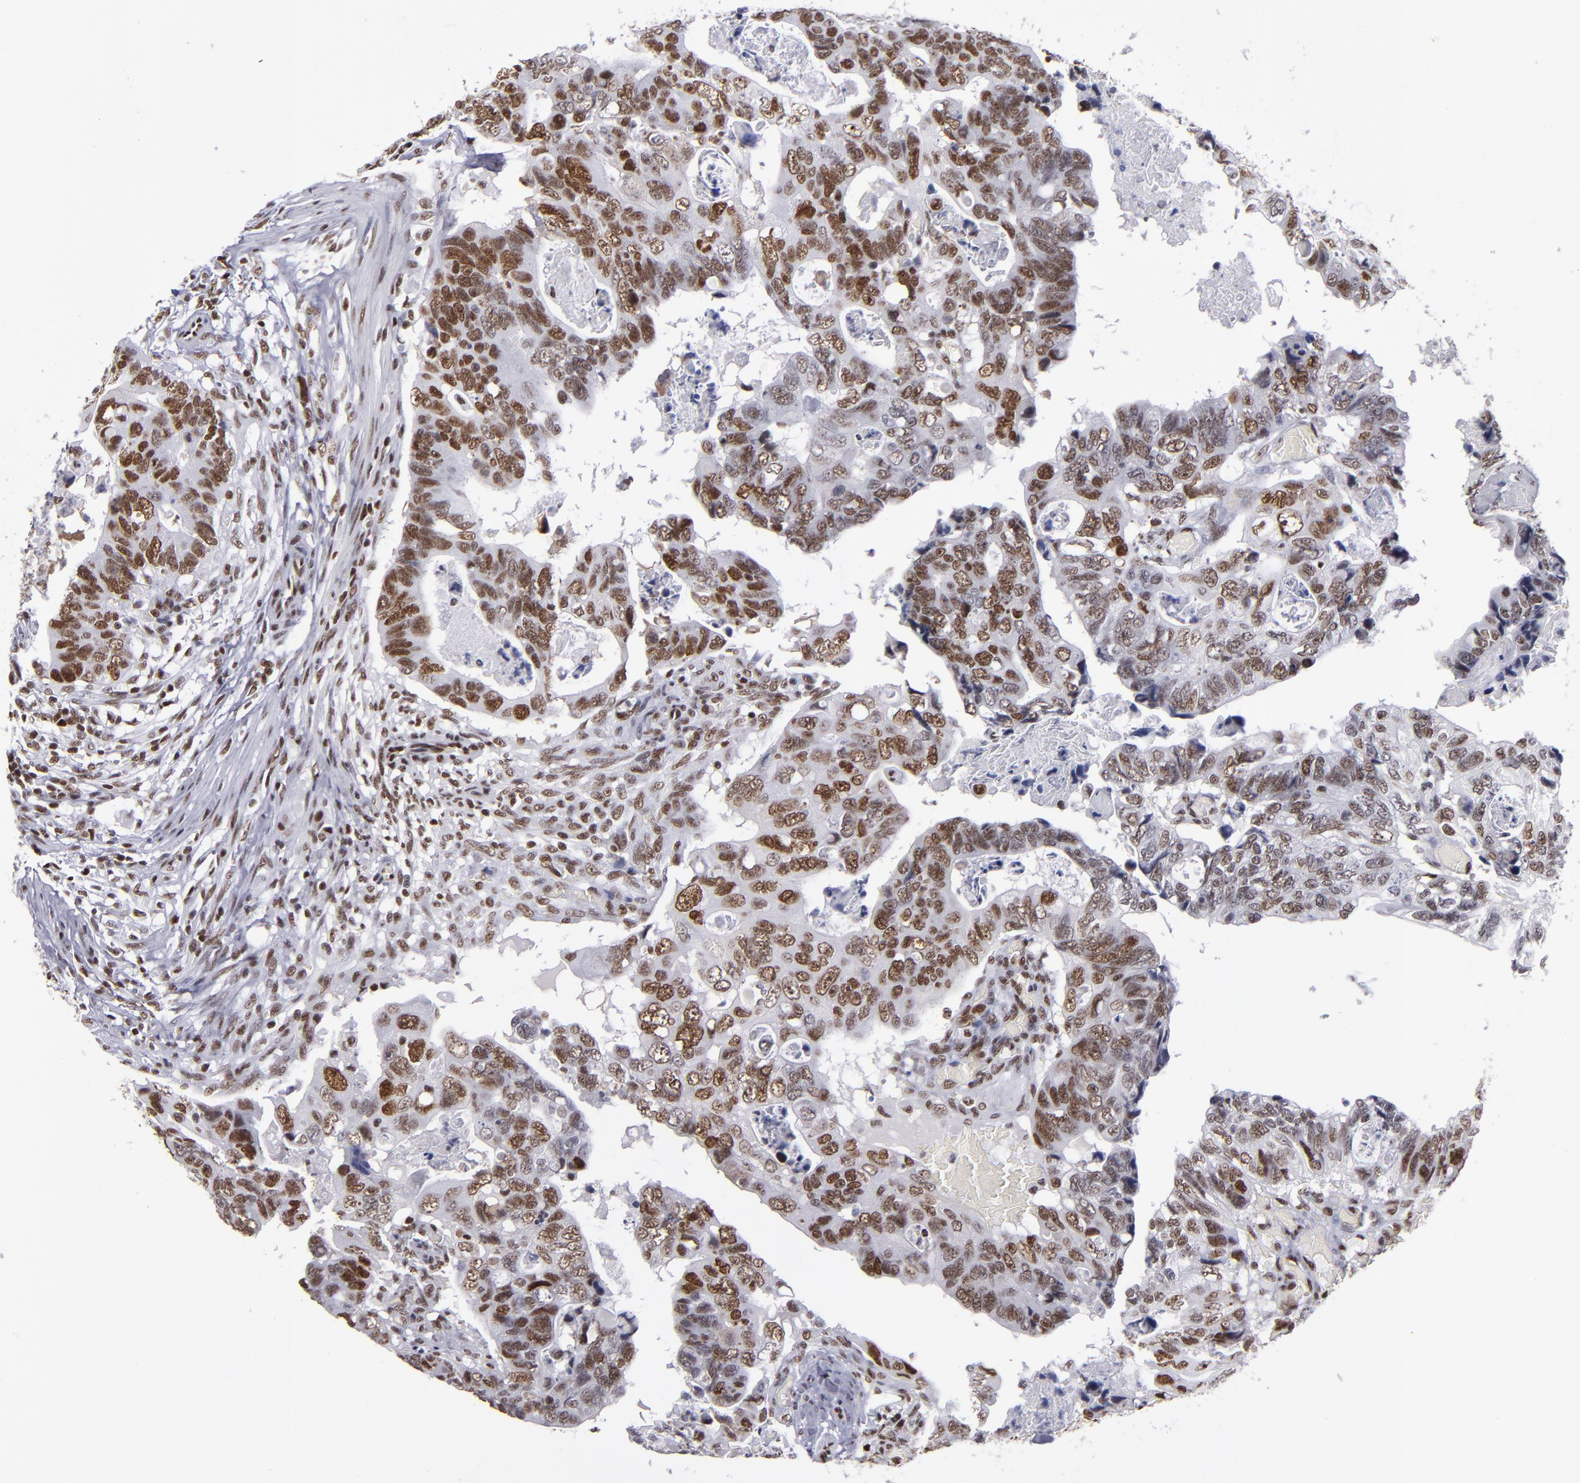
{"staining": {"intensity": "strong", "quantity": ">75%", "location": "nuclear"}, "tissue": "colorectal cancer", "cell_type": "Tumor cells", "image_type": "cancer", "snomed": [{"axis": "morphology", "description": "Adenocarcinoma, NOS"}, {"axis": "topography", "description": "Rectum"}], "caption": "DAB (3,3'-diaminobenzidine) immunohistochemical staining of human colorectal adenocarcinoma exhibits strong nuclear protein positivity in about >75% of tumor cells. (IHC, brightfield microscopy, high magnification).", "gene": "TERF2", "patient": {"sex": "male", "age": 53}}